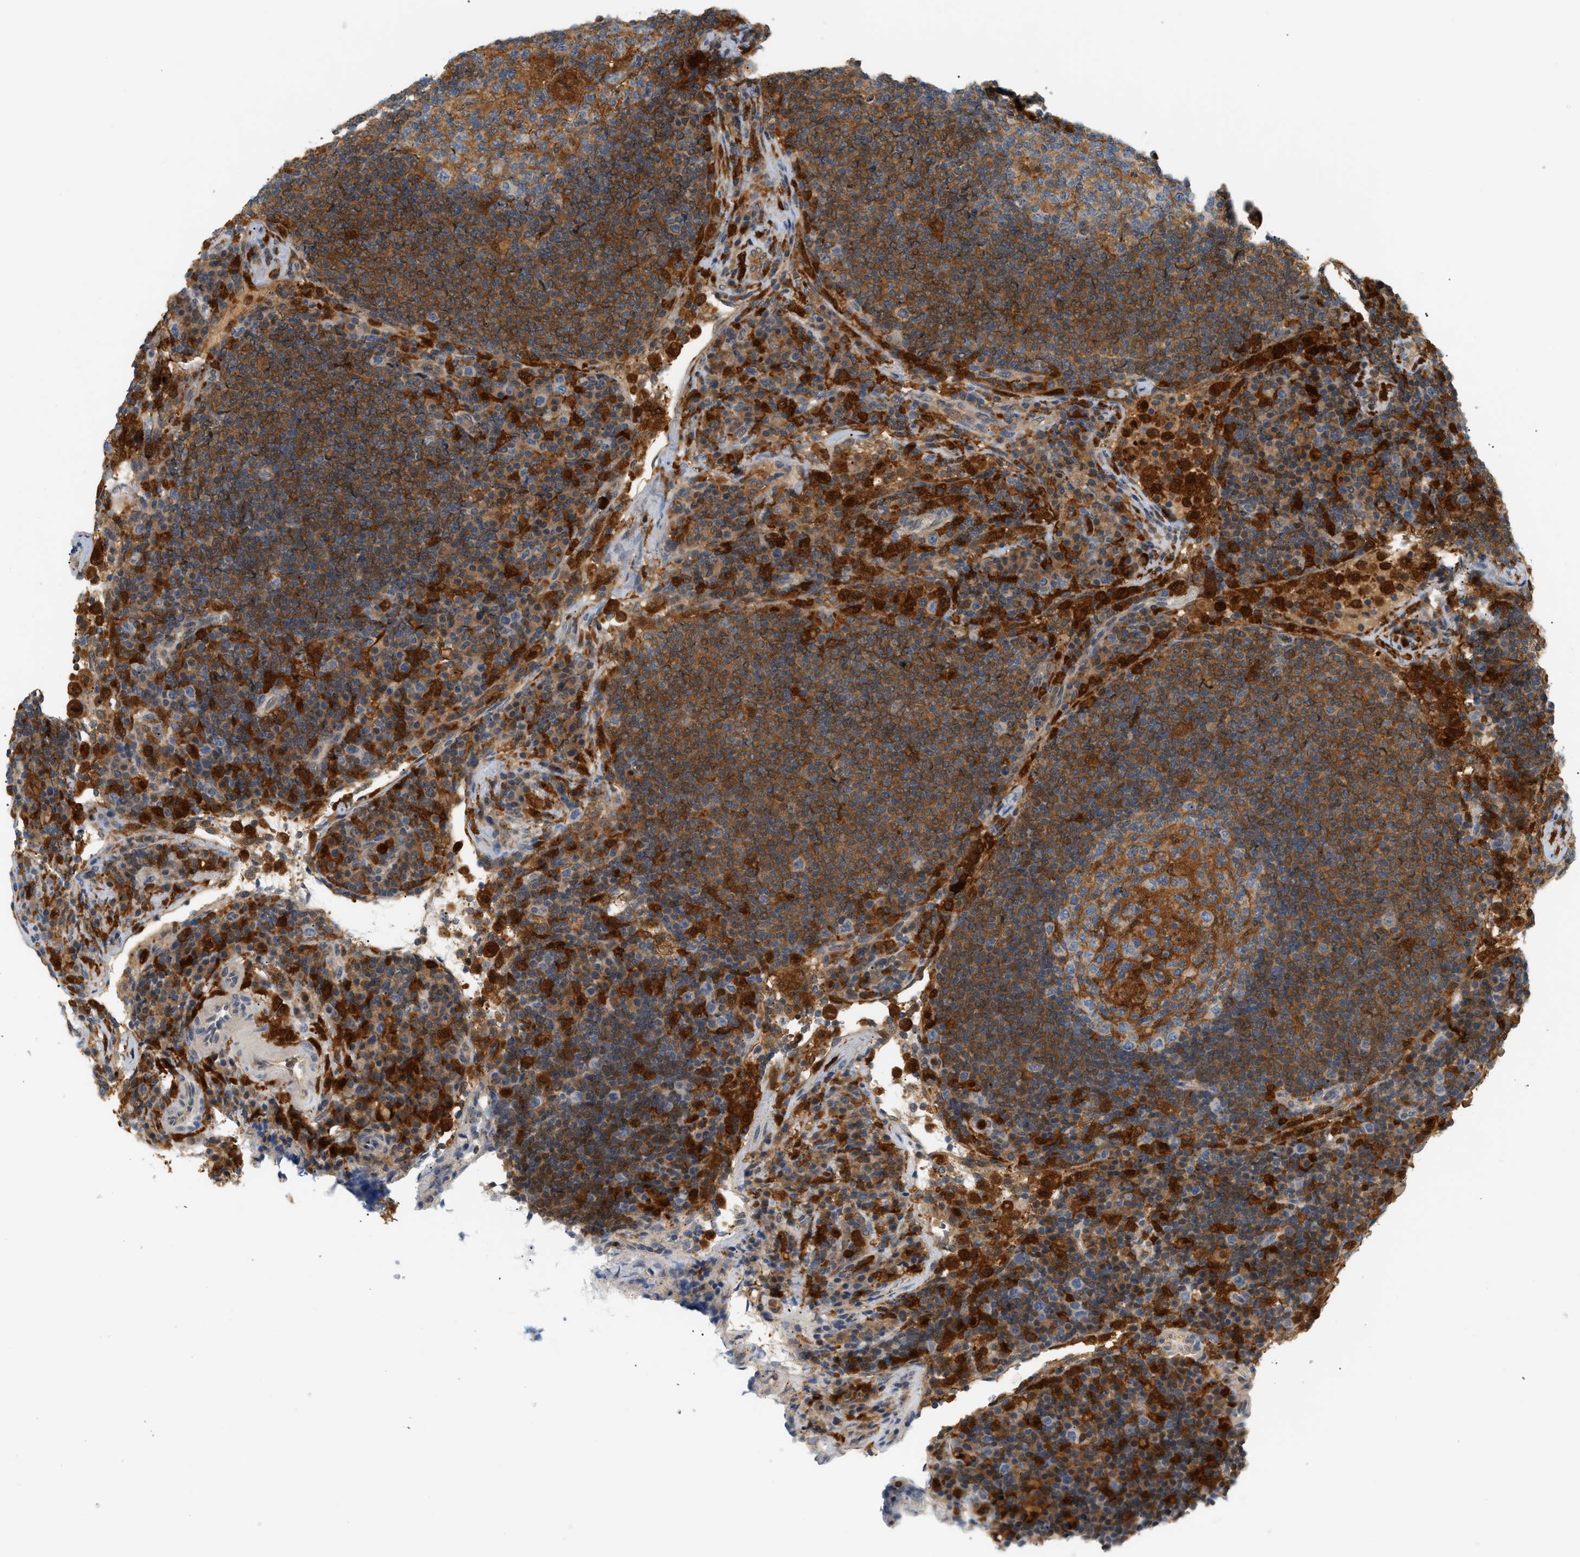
{"staining": {"intensity": "moderate", "quantity": ">75%", "location": "cytoplasmic/membranous"}, "tissue": "lymph node", "cell_type": "Germinal center cells", "image_type": "normal", "snomed": [{"axis": "morphology", "description": "Normal tissue, NOS"}, {"axis": "topography", "description": "Lymph node"}], "caption": "Protein staining exhibits moderate cytoplasmic/membranous expression in about >75% of germinal center cells in benign lymph node.", "gene": "PYCARD", "patient": {"sex": "female", "age": 53}}